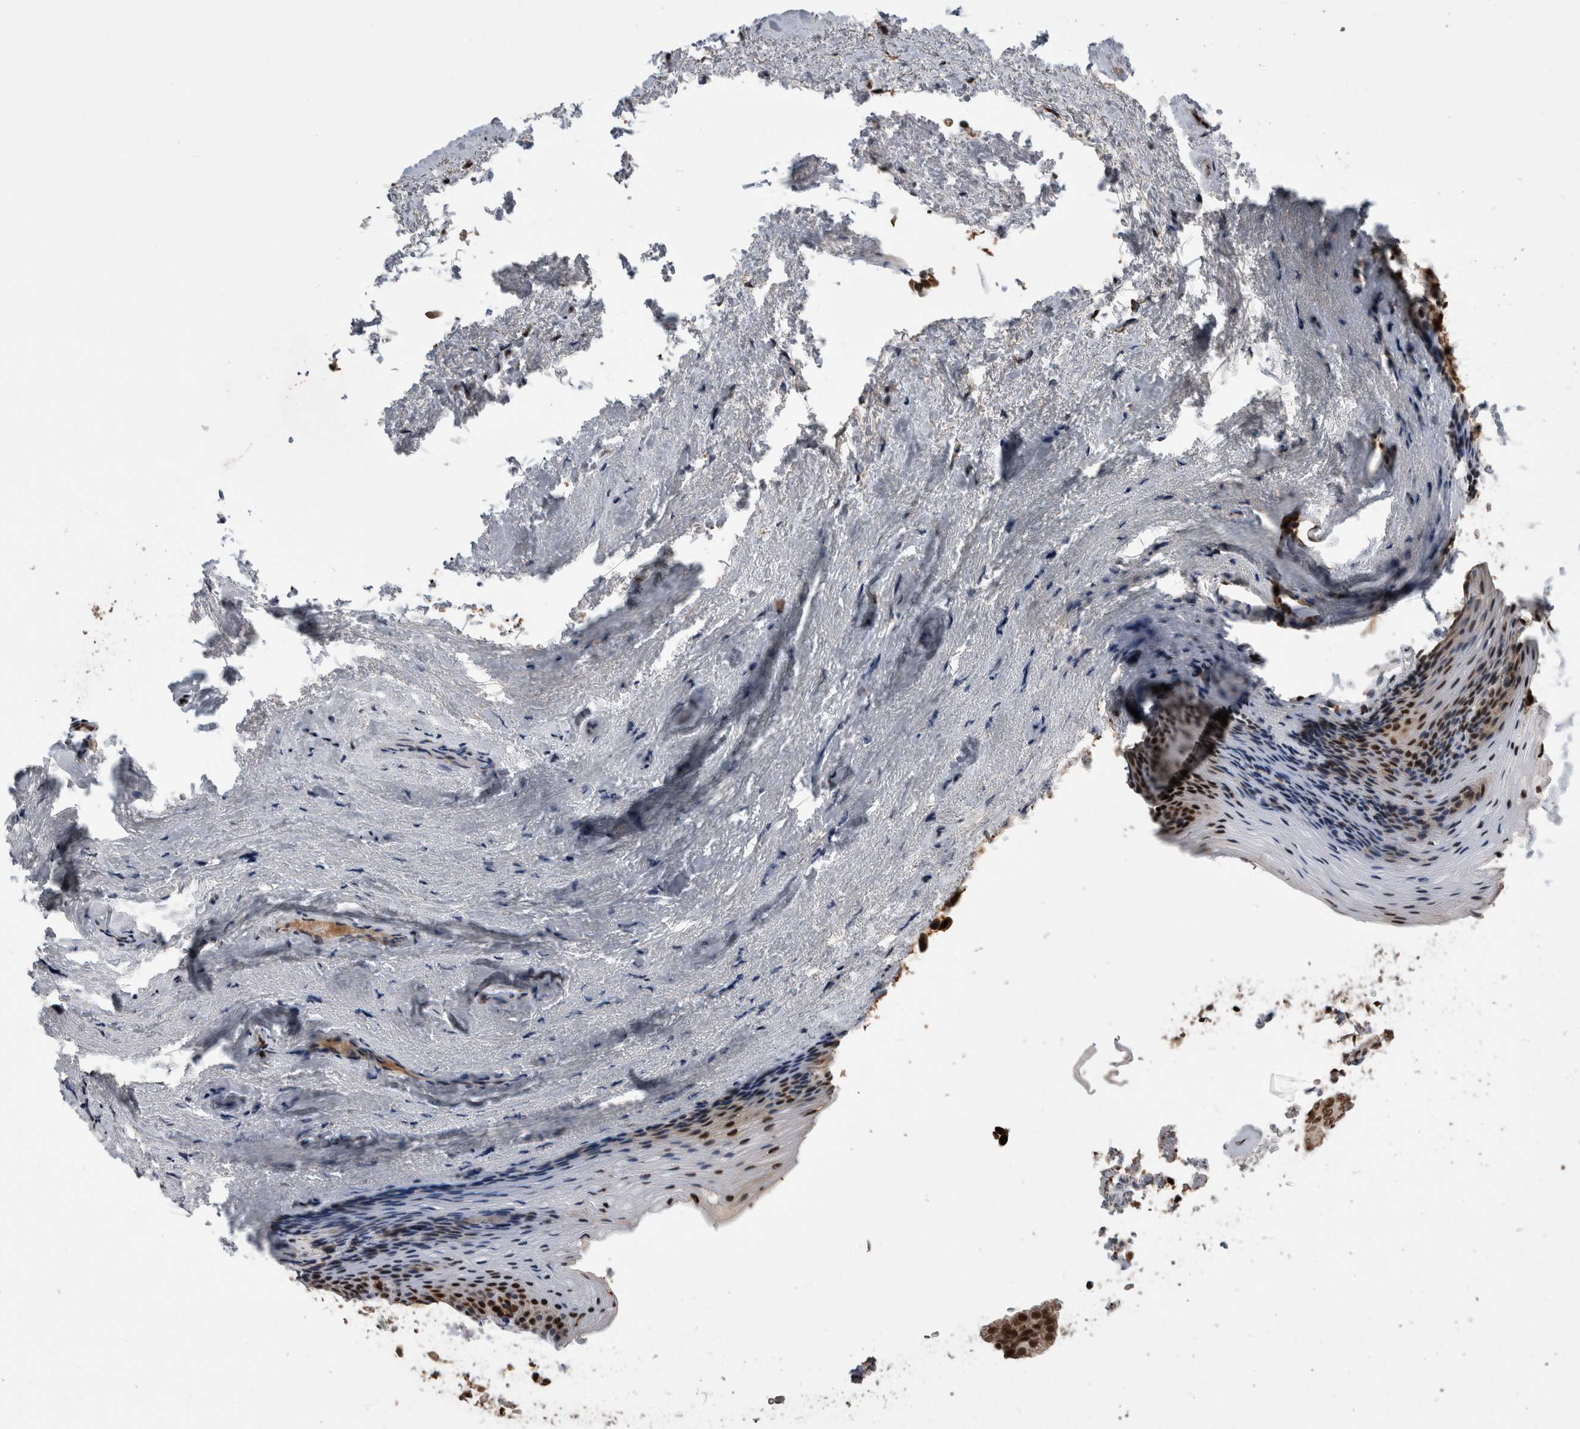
{"staining": {"intensity": "strong", "quantity": ">75%", "location": "nuclear"}, "tissue": "urinary bladder", "cell_type": "Urothelial cells", "image_type": "normal", "snomed": [{"axis": "morphology", "description": "Normal tissue, NOS"}, {"axis": "topography", "description": "Urinary bladder"}], "caption": "Immunohistochemistry (IHC) histopathology image of benign urinary bladder: urinary bladder stained using immunohistochemistry exhibits high levels of strong protein expression localized specifically in the nuclear of urothelial cells, appearing as a nuclear brown color.", "gene": "CPSF2", "patient": {"sex": "female", "age": 67}}